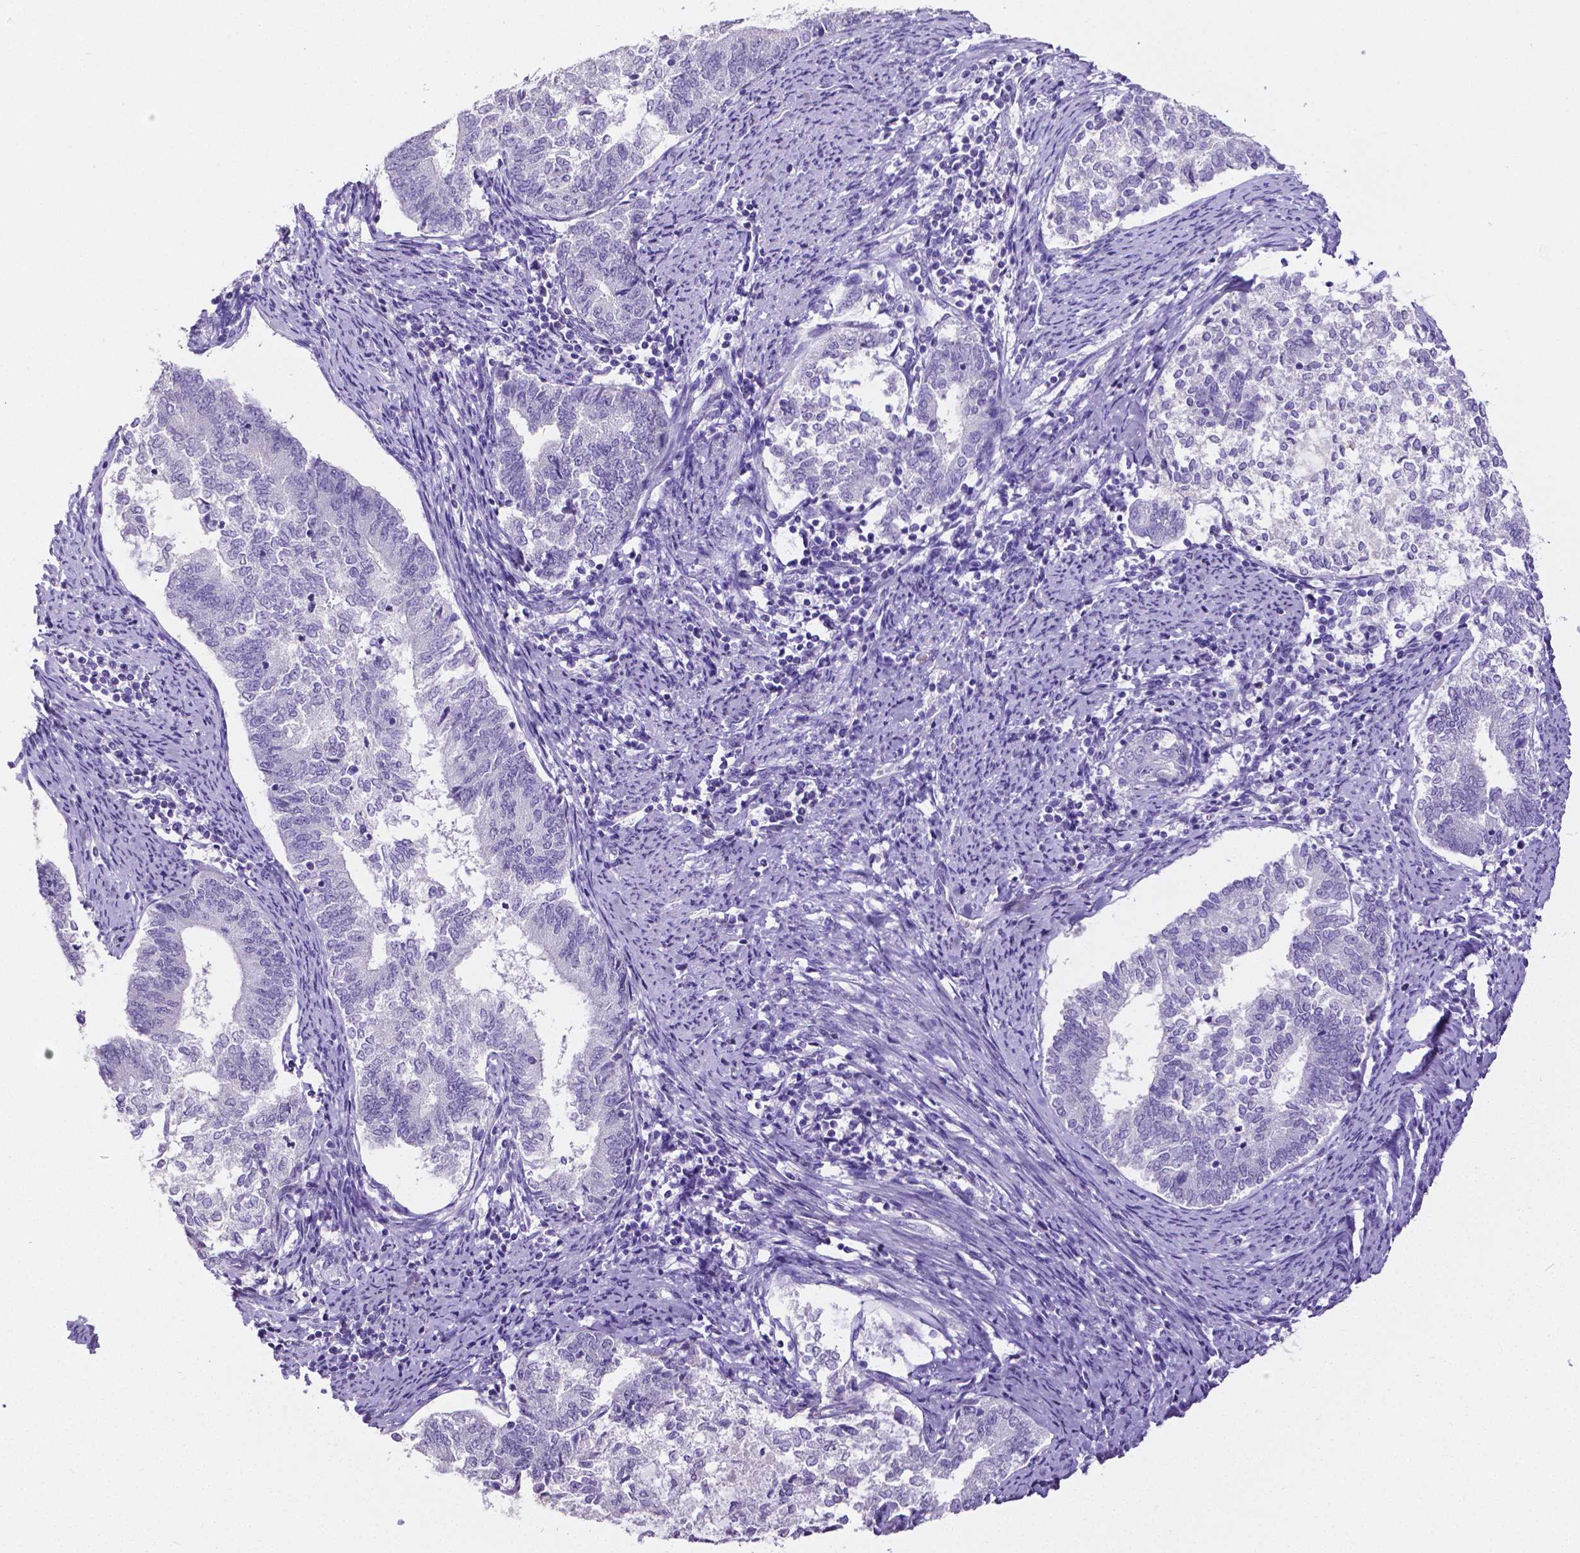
{"staining": {"intensity": "negative", "quantity": "none", "location": "none"}, "tissue": "endometrial cancer", "cell_type": "Tumor cells", "image_type": "cancer", "snomed": [{"axis": "morphology", "description": "Adenocarcinoma, NOS"}, {"axis": "topography", "description": "Endometrium"}], "caption": "This histopathology image is of endometrial cancer (adenocarcinoma) stained with immunohistochemistry (IHC) to label a protein in brown with the nuclei are counter-stained blue. There is no positivity in tumor cells.", "gene": "SATB2", "patient": {"sex": "female", "age": 65}}